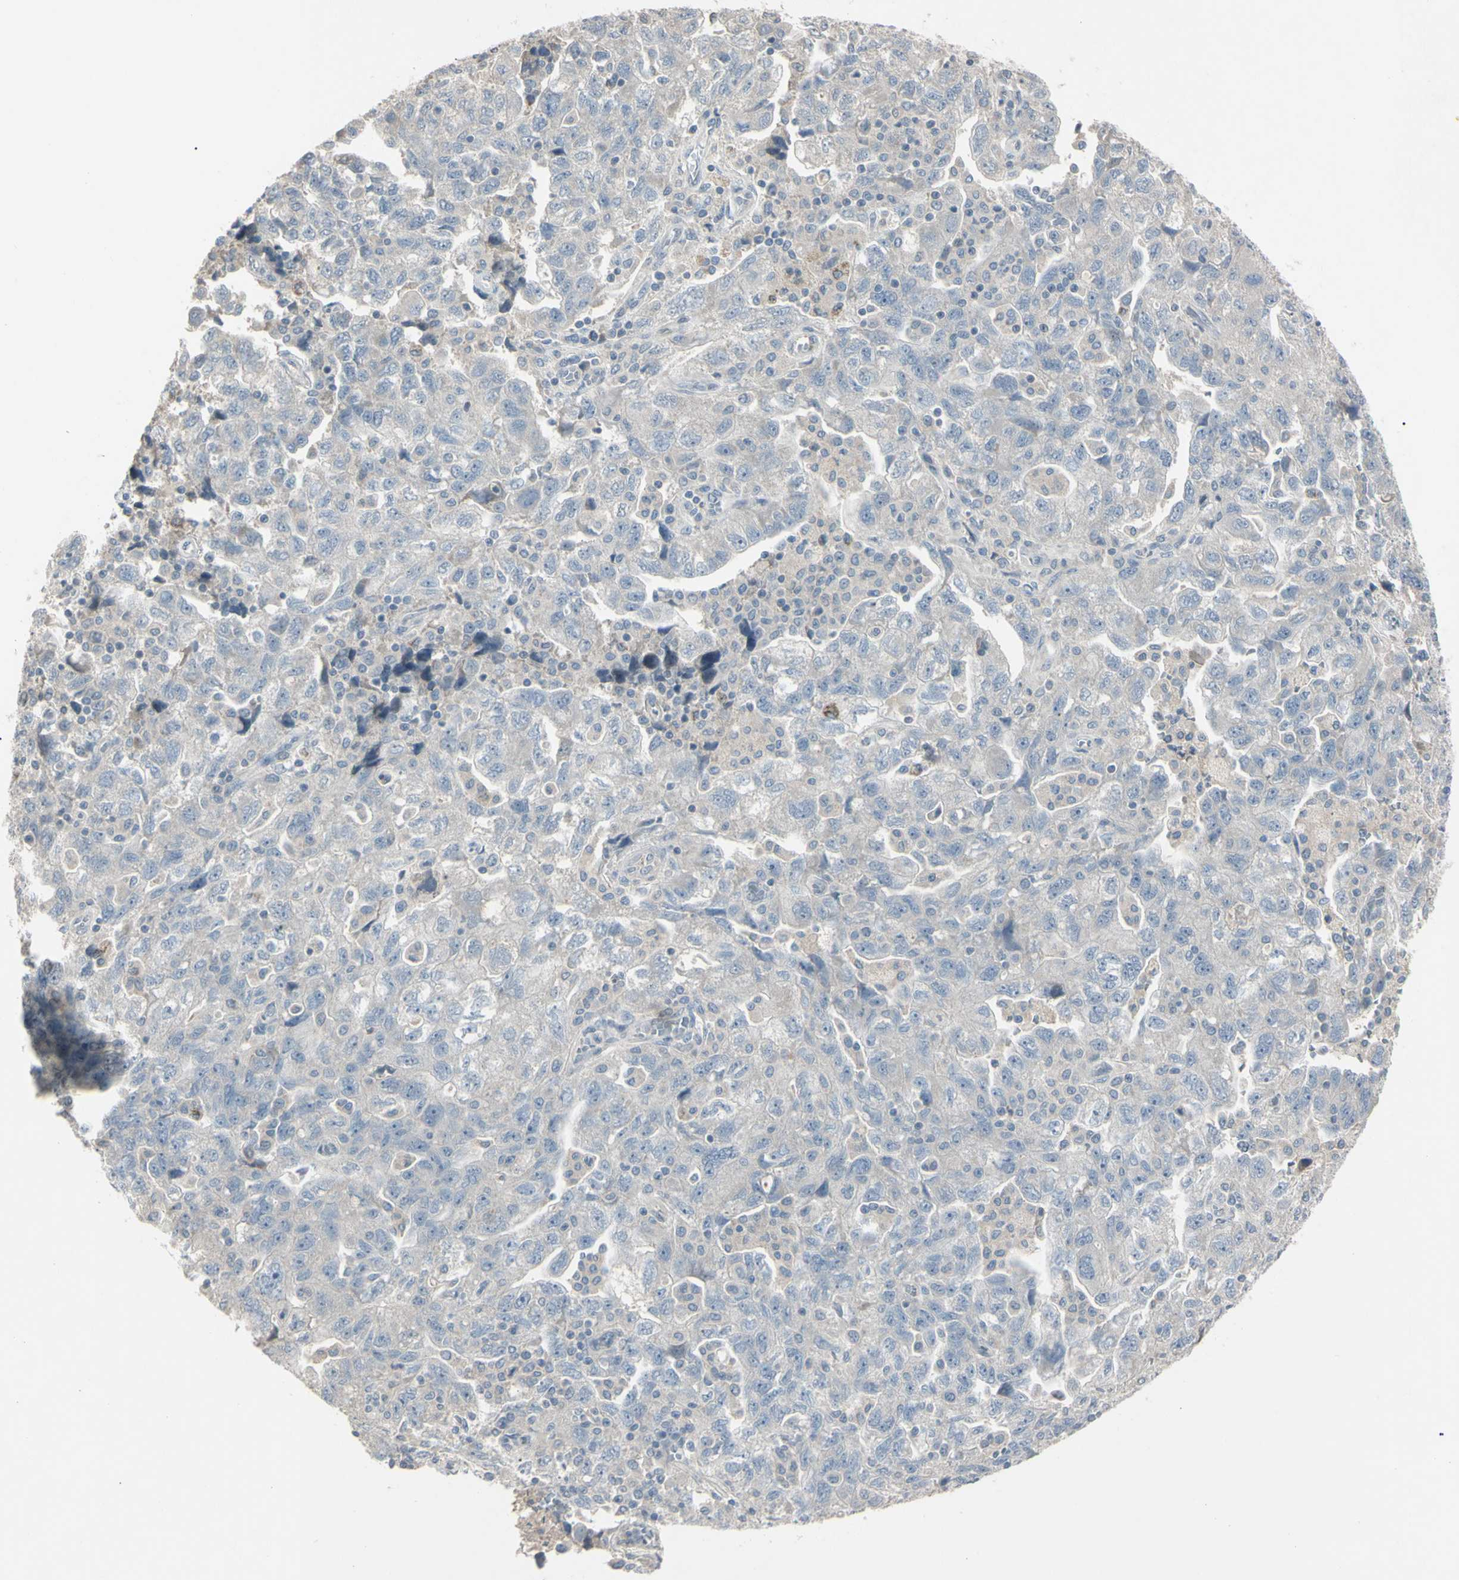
{"staining": {"intensity": "negative", "quantity": "none", "location": "none"}, "tissue": "ovarian cancer", "cell_type": "Tumor cells", "image_type": "cancer", "snomed": [{"axis": "morphology", "description": "Carcinoma, NOS"}, {"axis": "morphology", "description": "Cystadenocarcinoma, serous, NOS"}, {"axis": "topography", "description": "Ovary"}], "caption": "This histopathology image is of serous cystadenocarcinoma (ovarian) stained with immunohistochemistry (IHC) to label a protein in brown with the nuclei are counter-stained blue. There is no expression in tumor cells. (Stains: DAB (3,3'-diaminobenzidine) immunohistochemistry (IHC) with hematoxylin counter stain, Microscopy: brightfield microscopy at high magnification).", "gene": "PIAS4", "patient": {"sex": "female", "age": 69}}